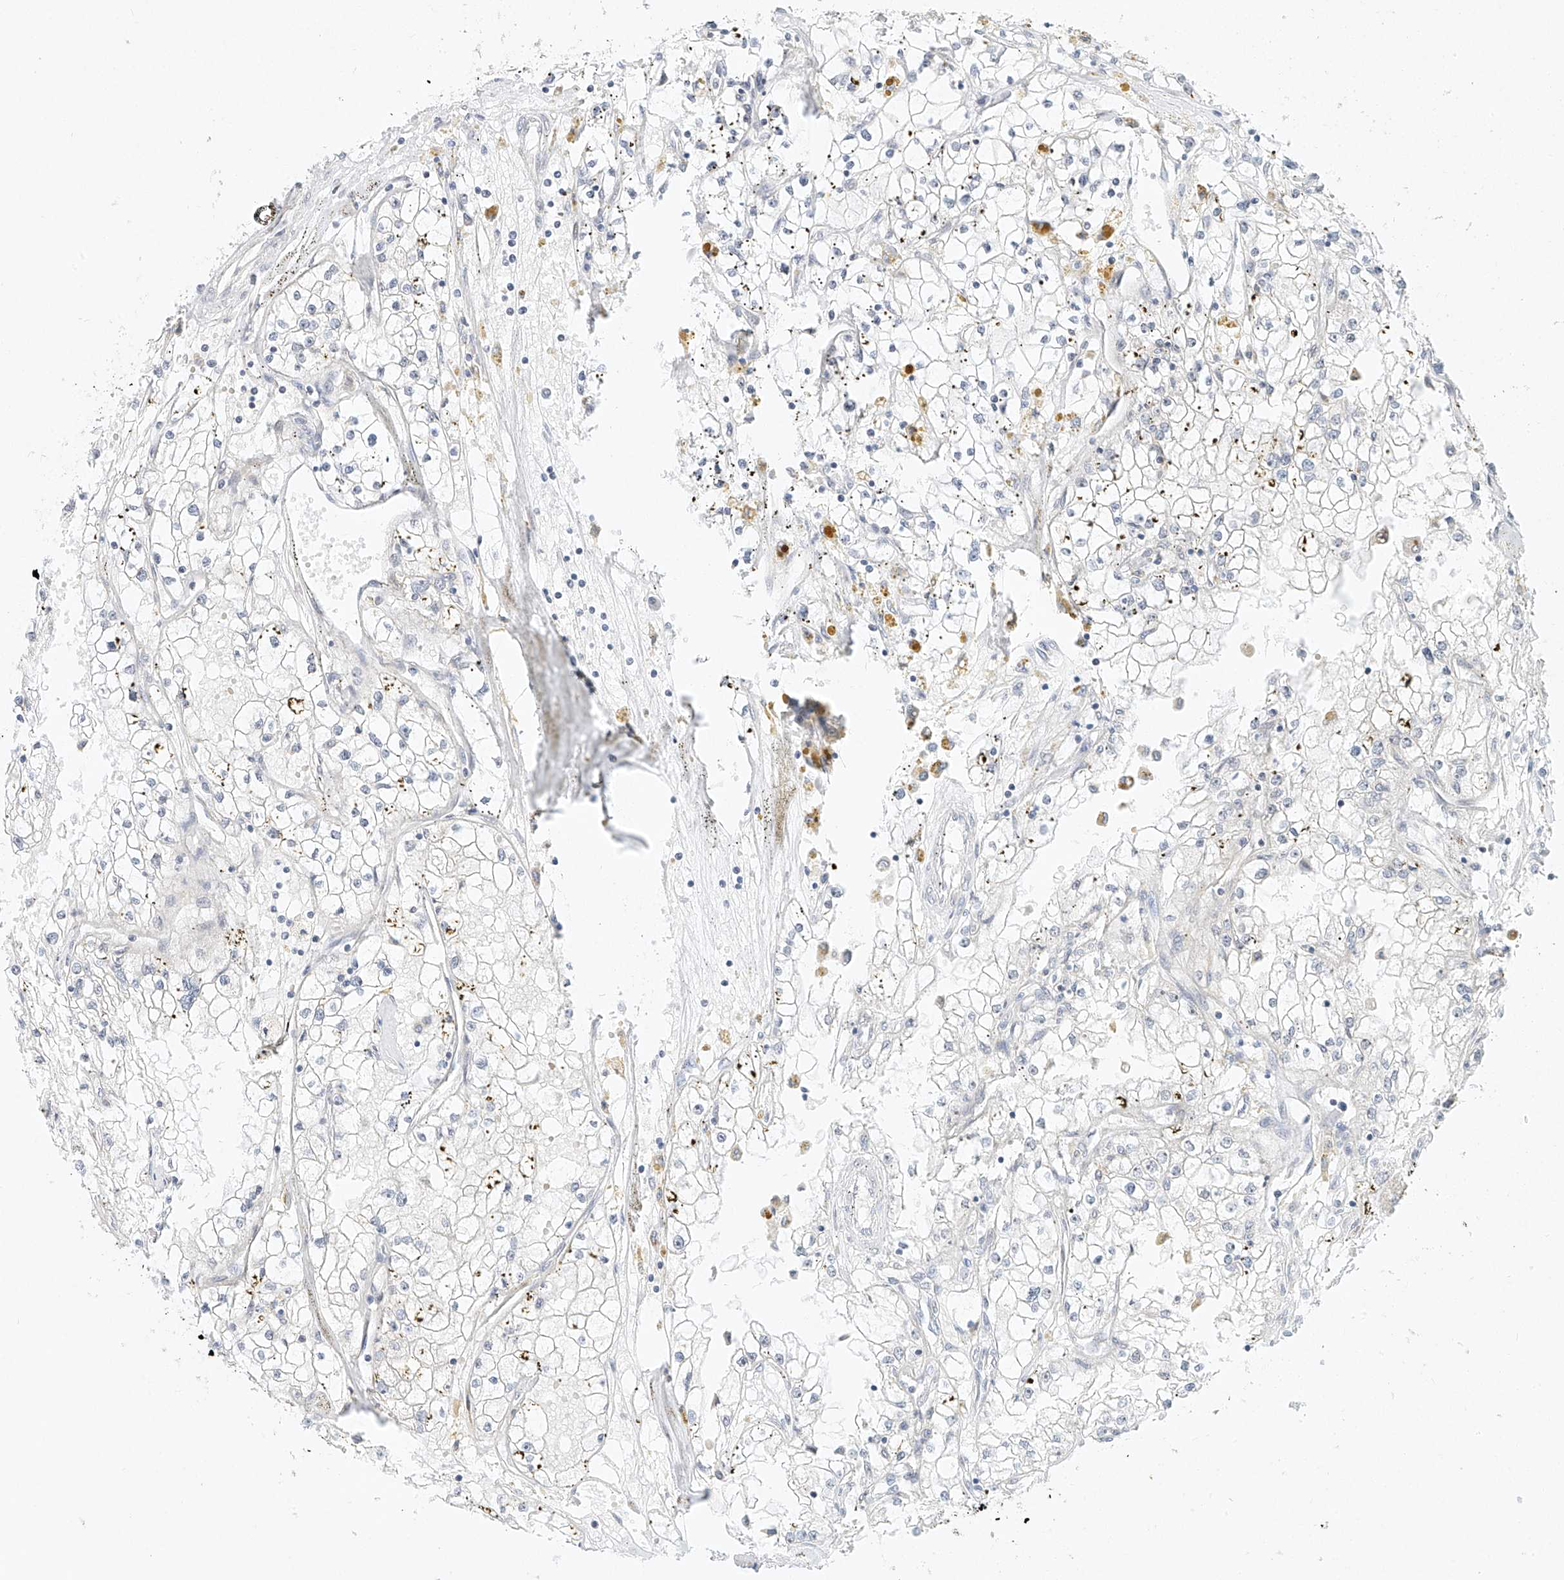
{"staining": {"intensity": "negative", "quantity": "none", "location": "none"}, "tissue": "renal cancer", "cell_type": "Tumor cells", "image_type": "cancer", "snomed": [{"axis": "morphology", "description": "Adenocarcinoma, NOS"}, {"axis": "topography", "description": "Kidney"}], "caption": "Tumor cells are negative for brown protein staining in renal cancer (adenocarcinoma). (DAB (3,3'-diaminobenzidine) immunohistochemistry, high magnification).", "gene": "TASP1", "patient": {"sex": "male", "age": 56}}